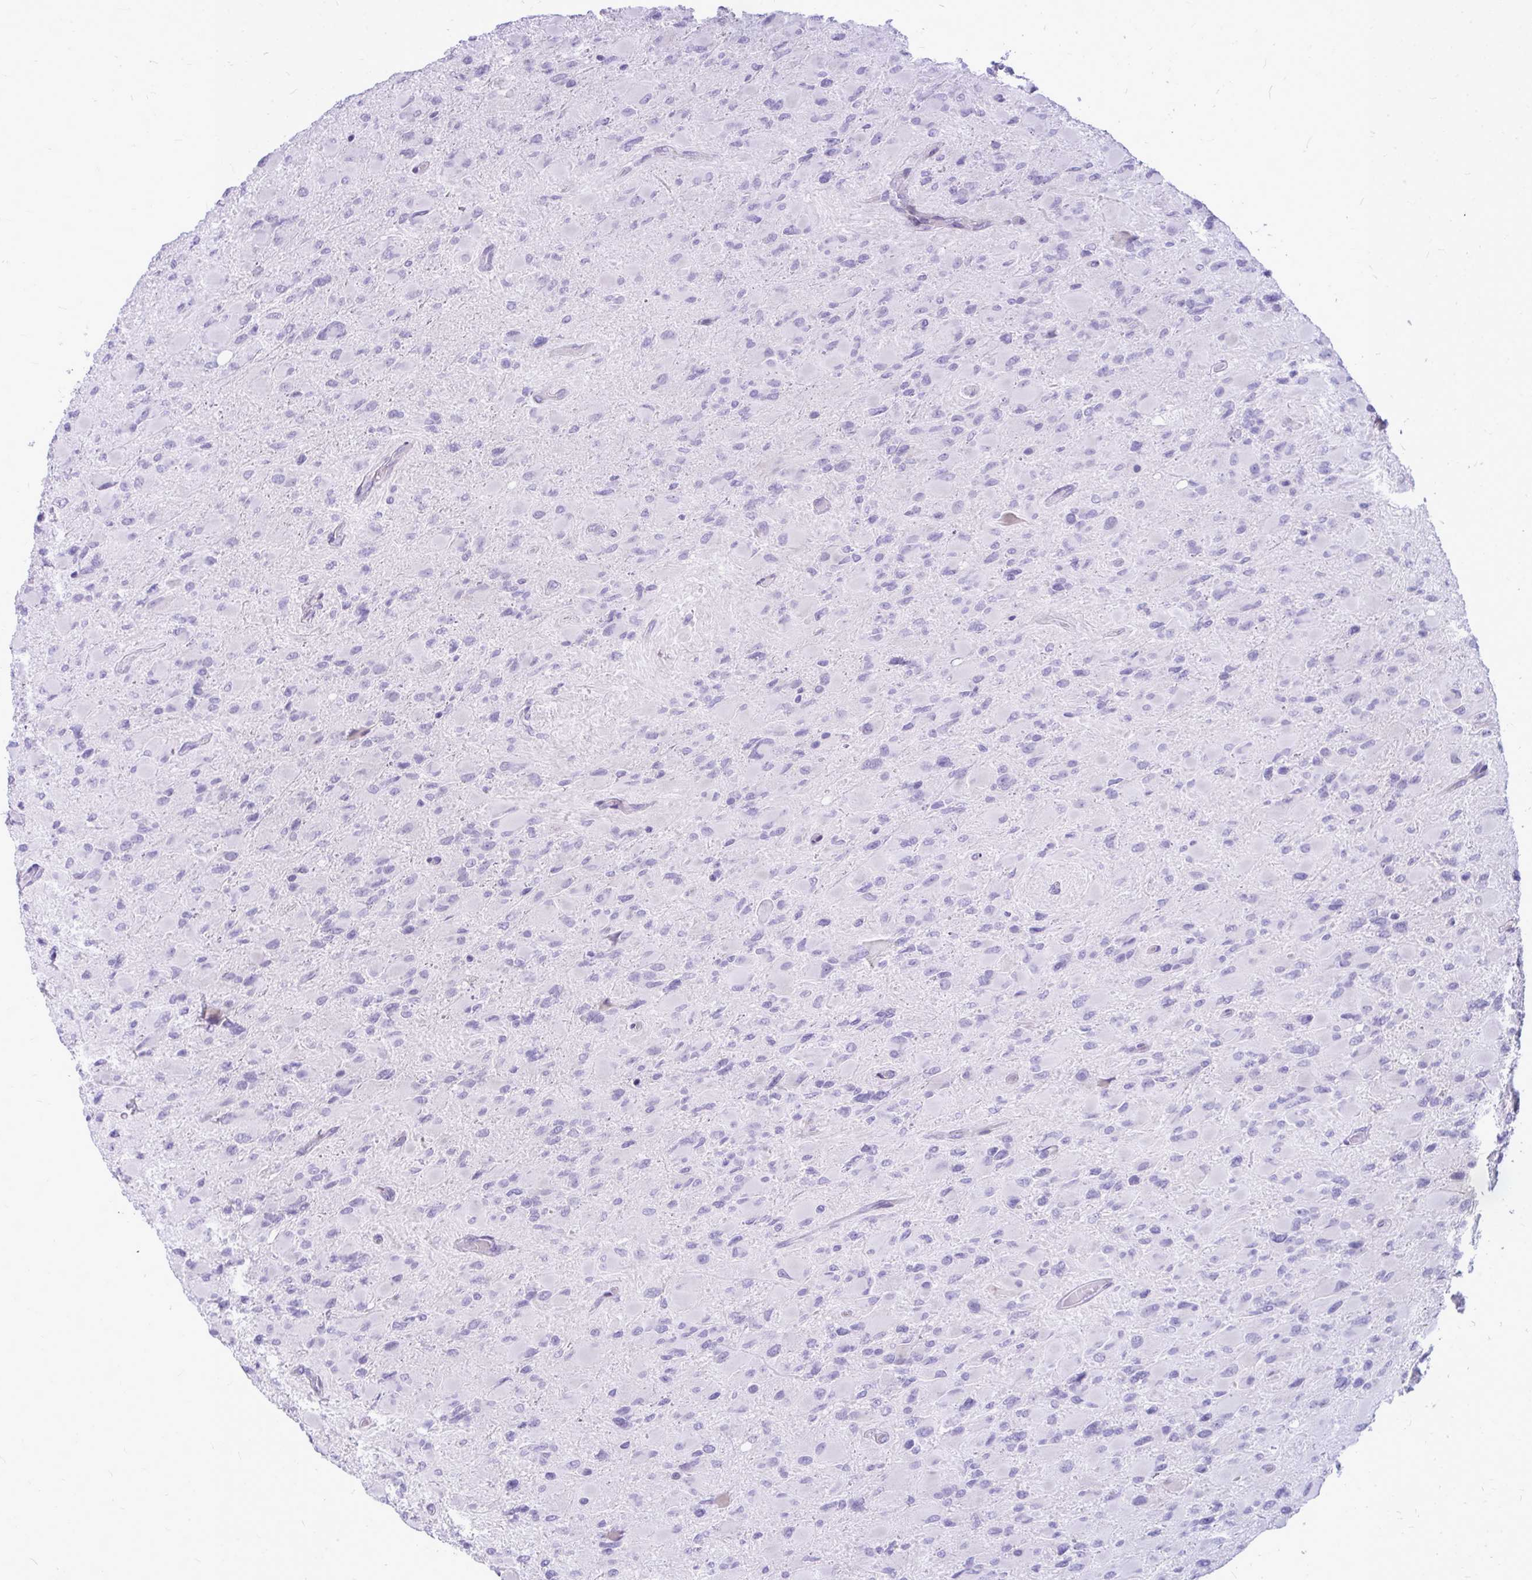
{"staining": {"intensity": "negative", "quantity": "none", "location": "none"}, "tissue": "glioma", "cell_type": "Tumor cells", "image_type": "cancer", "snomed": [{"axis": "morphology", "description": "Glioma, malignant, High grade"}, {"axis": "topography", "description": "Cerebral cortex"}], "caption": "This is an IHC histopathology image of human glioma. There is no staining in tumor cells.", "gene": "ZSCAN25", "patient": {"sex": "female", "age": 36}}